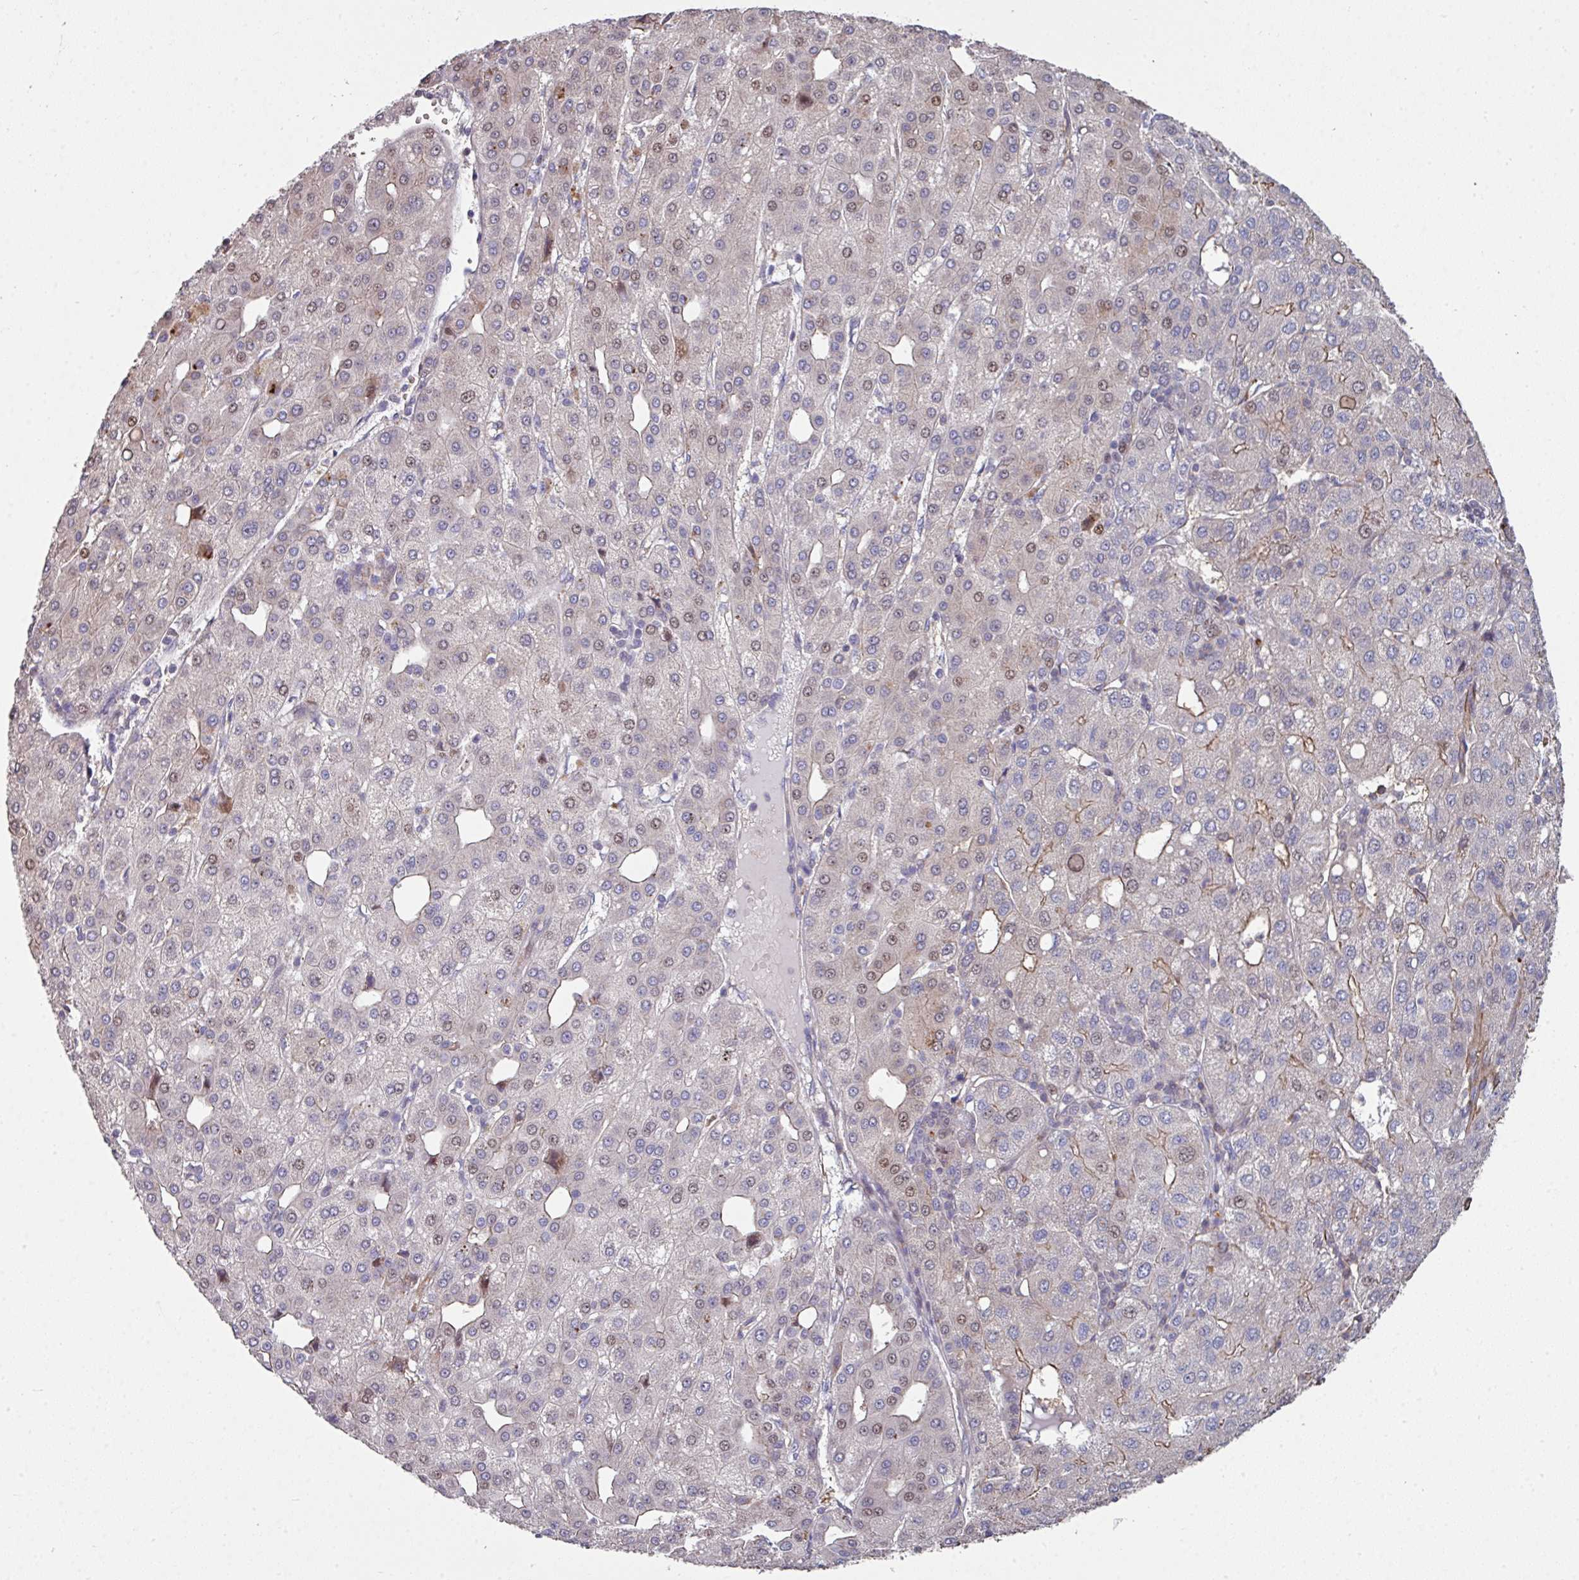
{"staining": {"intensity": "moderate", "quantity": "<25%", "location": "nuclear"}, "tissue": "liver cancer", "cell_type": "Tumor cells", "image_type": "cancer", "snomed": [{"axis": "morphology", "description": "Carcinoma, Hepatocellular, NOS"}, {"axis": "topography", "description": "Liver"}], "caption": "Moderate nuclear protein staining is present in about <25% of tumor cells in liver cancer. The staining is performed using DAB (3,3'-diaminobenzidine) brown chromogen to label protein expression. The nuclei are counter-stained blue using hematoxylin.", "gene": "ANO9", "patient": {"sex": "male", "age": 65}}